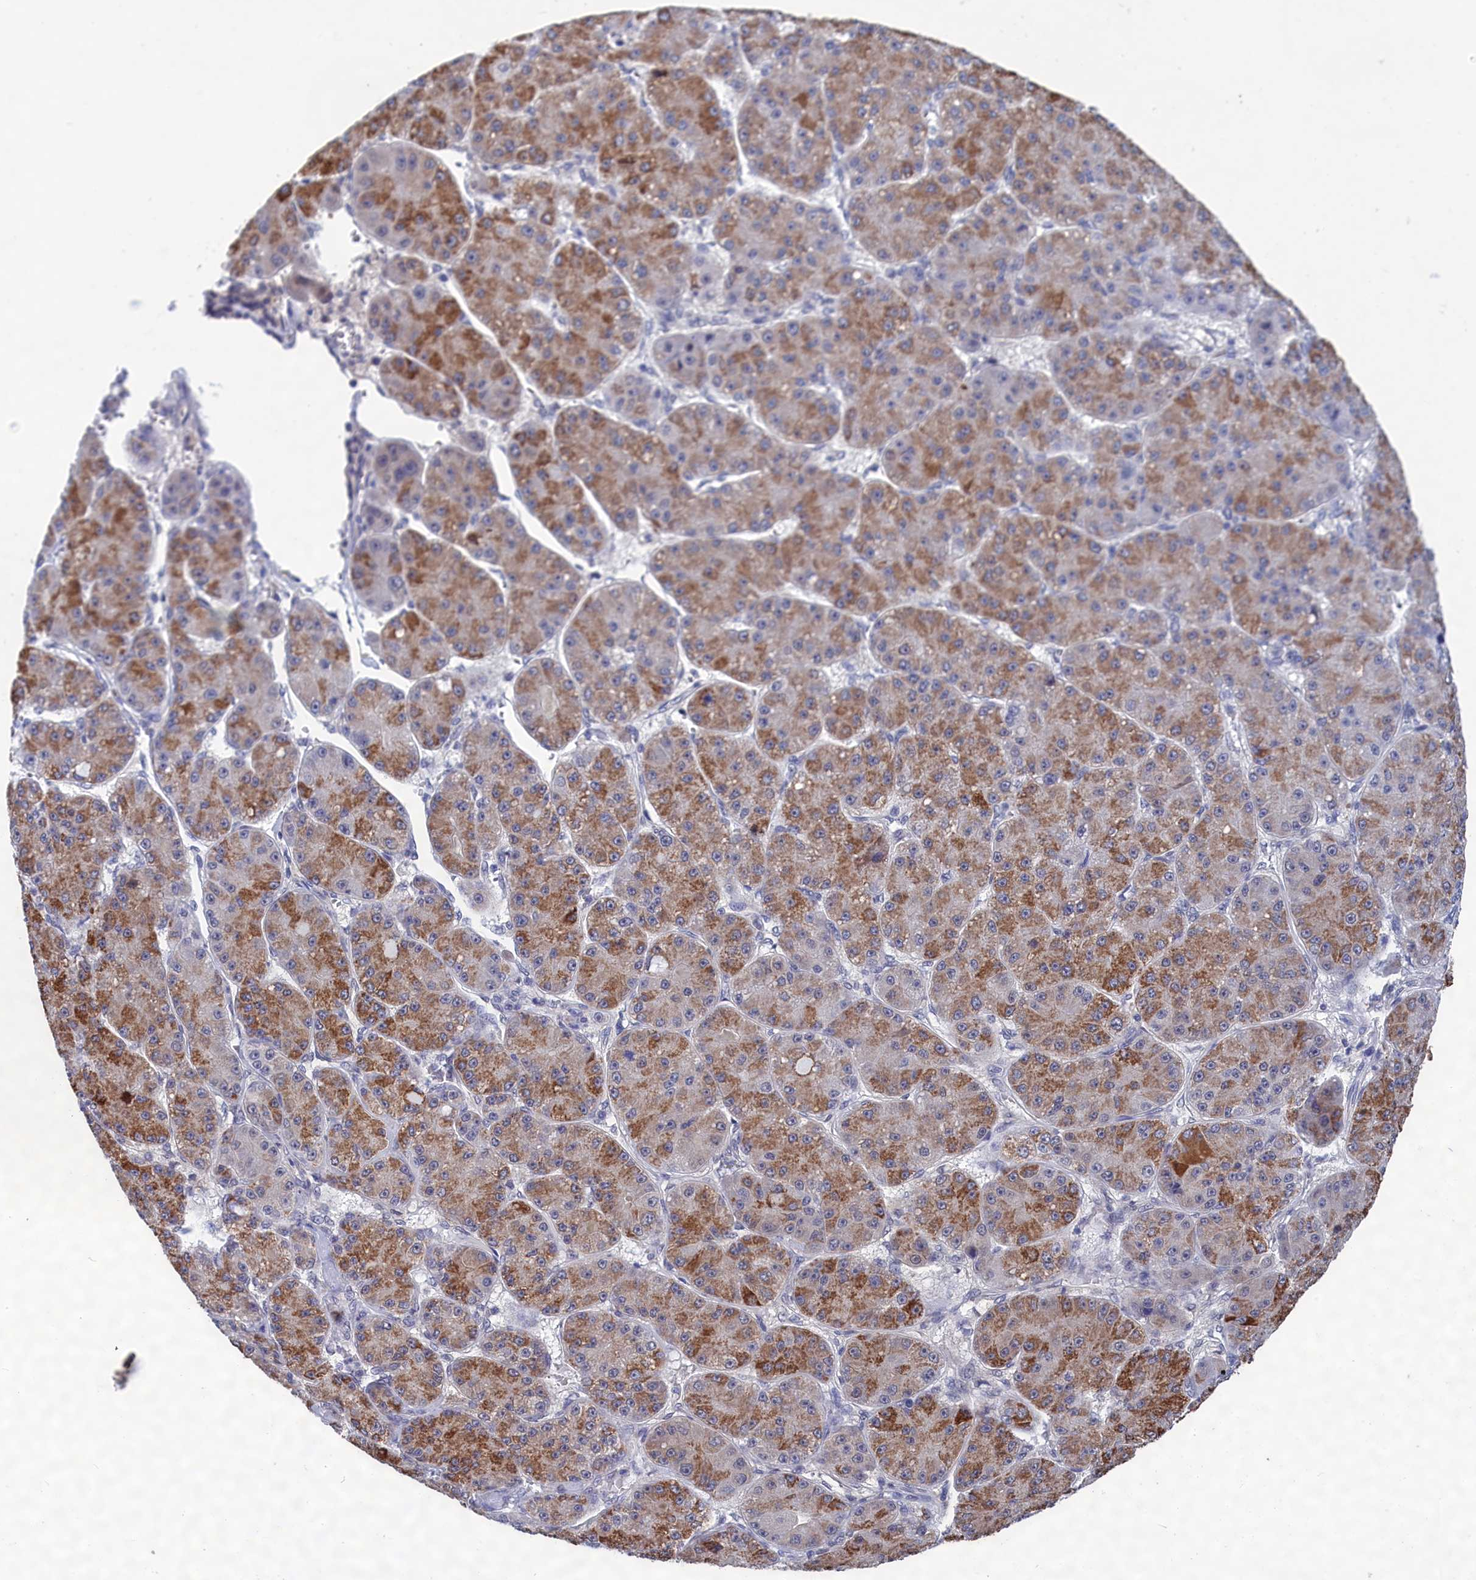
{"staining": {"intensity": "moderate", "quantity": ">75%", "location": "cytoplasmic/membranous"}, "tissue": "liver cancer", "cell_type": "Tumor cells", "image_type": "cancer", "snomed": [{"axis": "morphology", "description": "Carcinoma, Hepatocellular, NOS"}, {"axis": "topography", "description": "Liver"}], "caption": "Liver hepatocellular carcinoma tissue demonstrates moderate cytoplasmic/membranous positivity in approximately >75% of tumor cells", "gene": "PGP", "patient": {"sex": "male", "age": 67}}